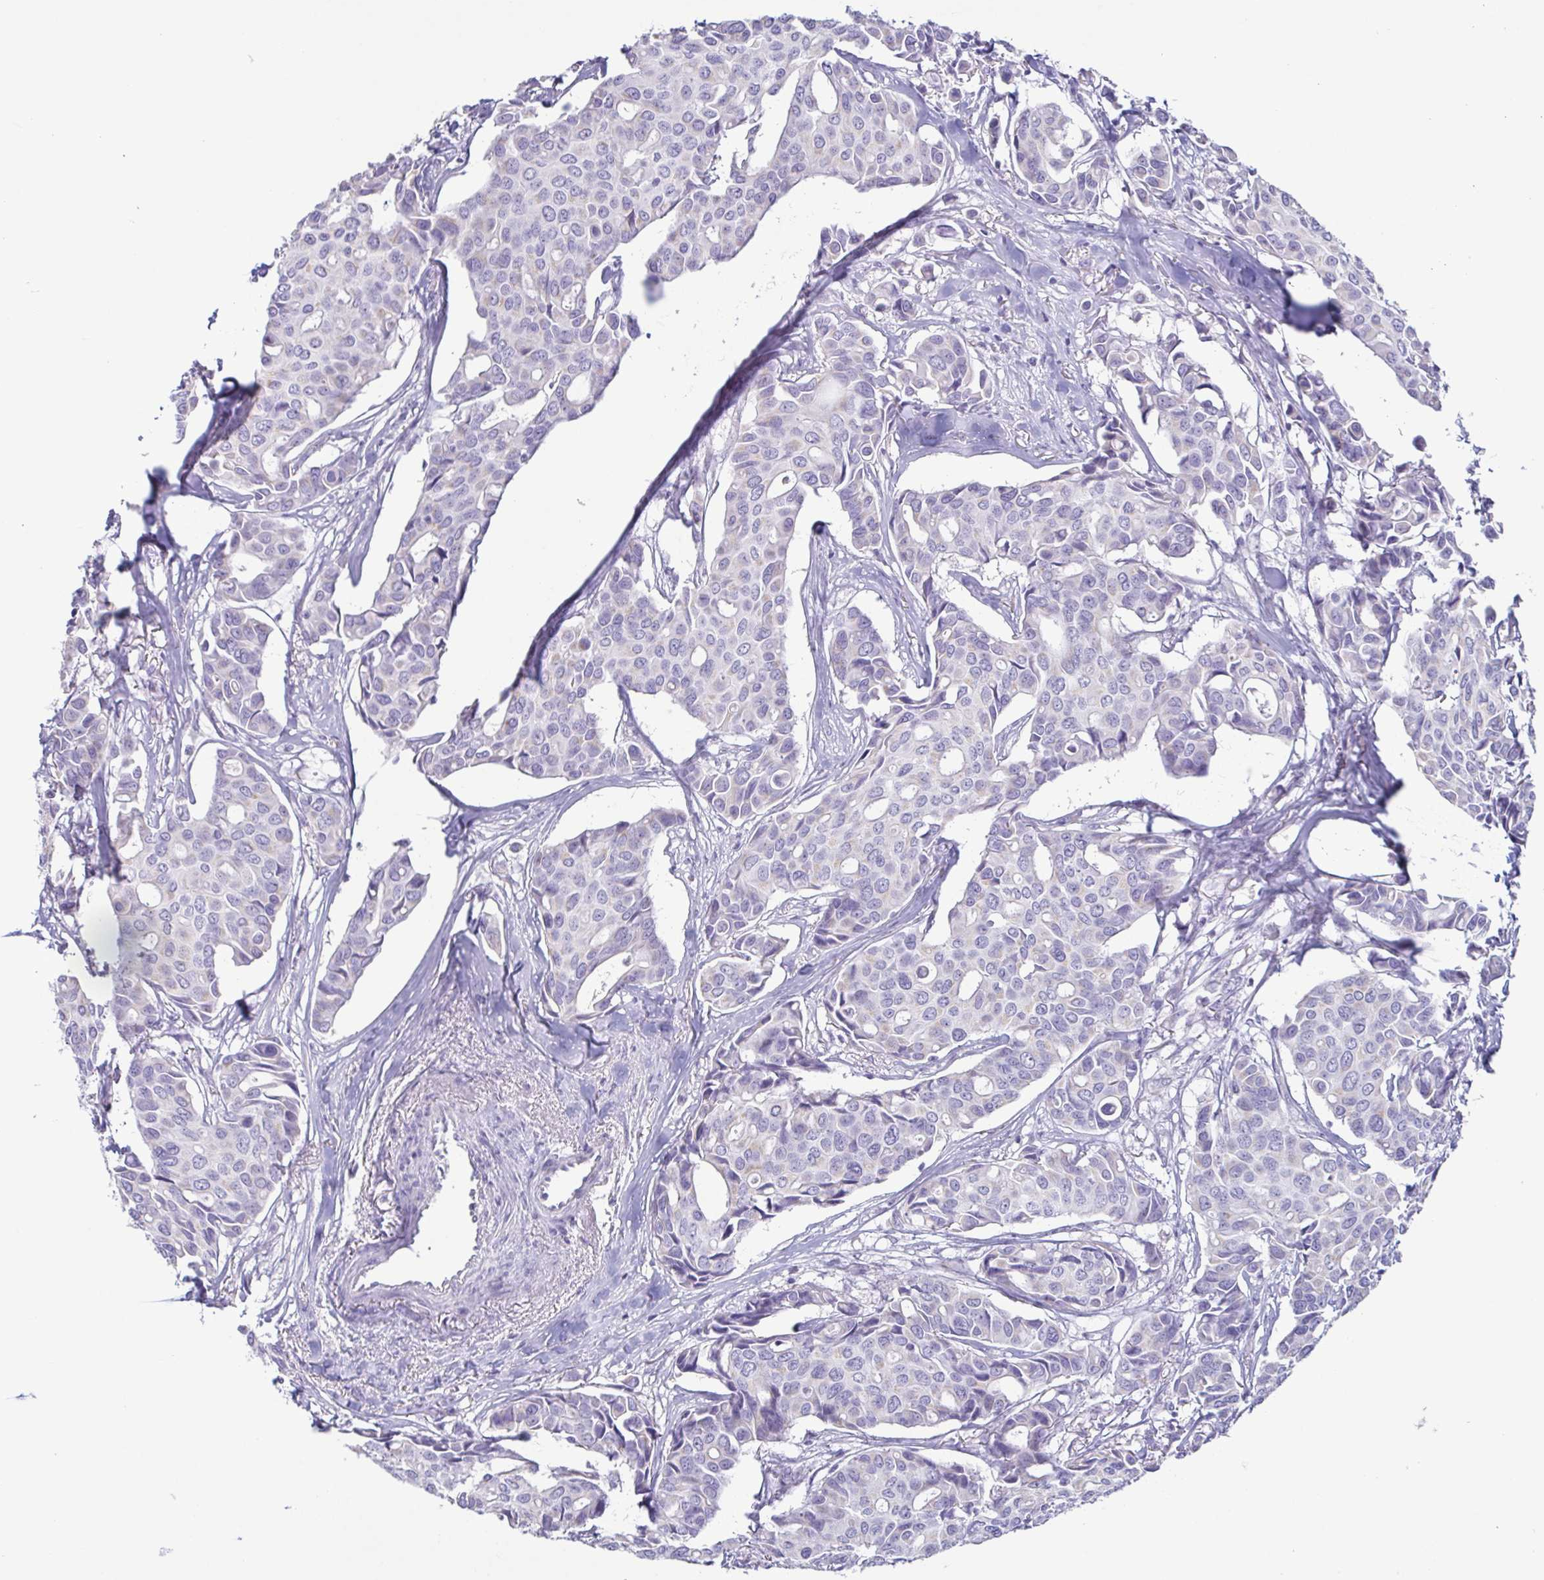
{"staining": {"intensity": "negative", "quantity": "none", "location": "none"}, "tissue": "breast cancer", "cell_type": "Tumor cells", "image_type": "cancer", "snomed": [{"axis": "morphology", "description": "Duct carcinoma"}, {"axis": "topography", "description": "Breast"}], "caption": "Immunohistochemistry micrograph of human breast cancer (invasive ductal carcinoma) stained for a protein (brown), which shows no staining in tumor cells.", "gene": "AZU1", "patient": {"sex": "female", "age": 54}}